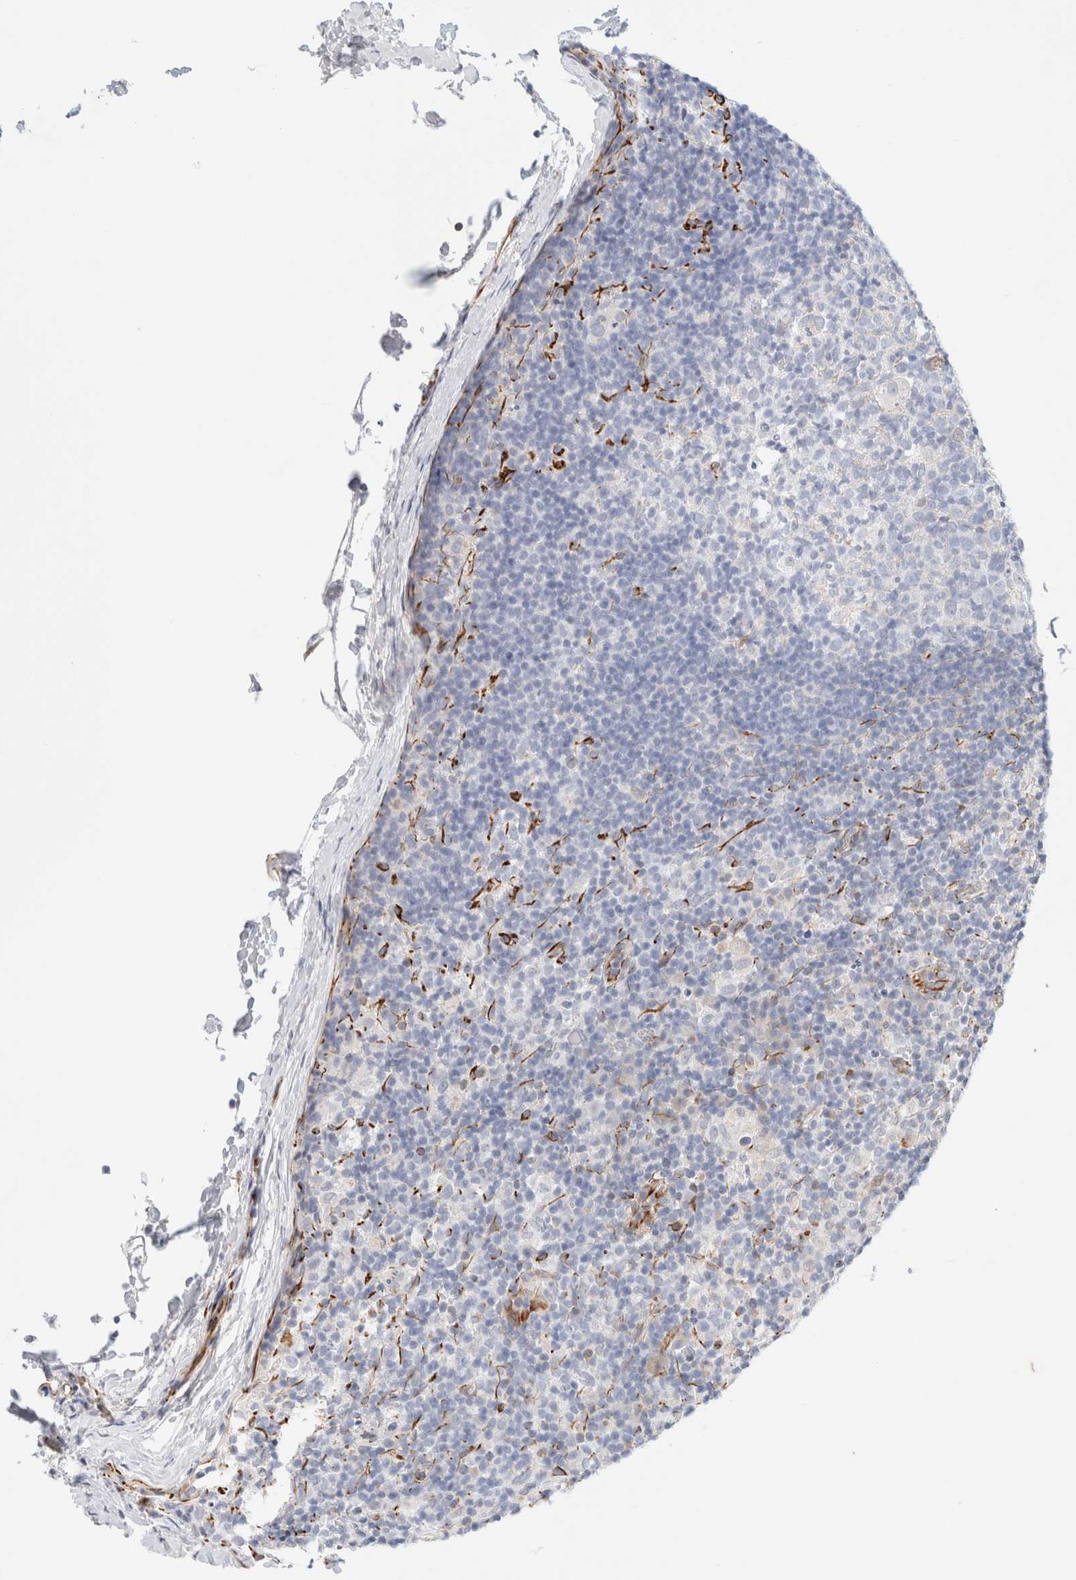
{"staining": {"intensity": "negative", "quantity": "none", "location": "none"}, "tissue": "lymph node", "cell_type": "Germinal center cells", "image_type": "normal", "snomed": [{"axis": "morphology", "description": "Normal tissue, NOS"}, {"axis": "morphology", "description": "Inflammation, NOS"}, {"axis": "topography", "description": "Lymph node"}], "caption": "Immunohistochemistry photomicrograph of normal lymph node: lymph node stained with DAB (3,3'-diaminobenzidine) exhibits no significant protein expression in germinal center cells. (DAB IHC visualized using brightfield microscopy, high magnification).", "gene": "SLC25A48", "patient": {"sex": "male", "age": 55}}